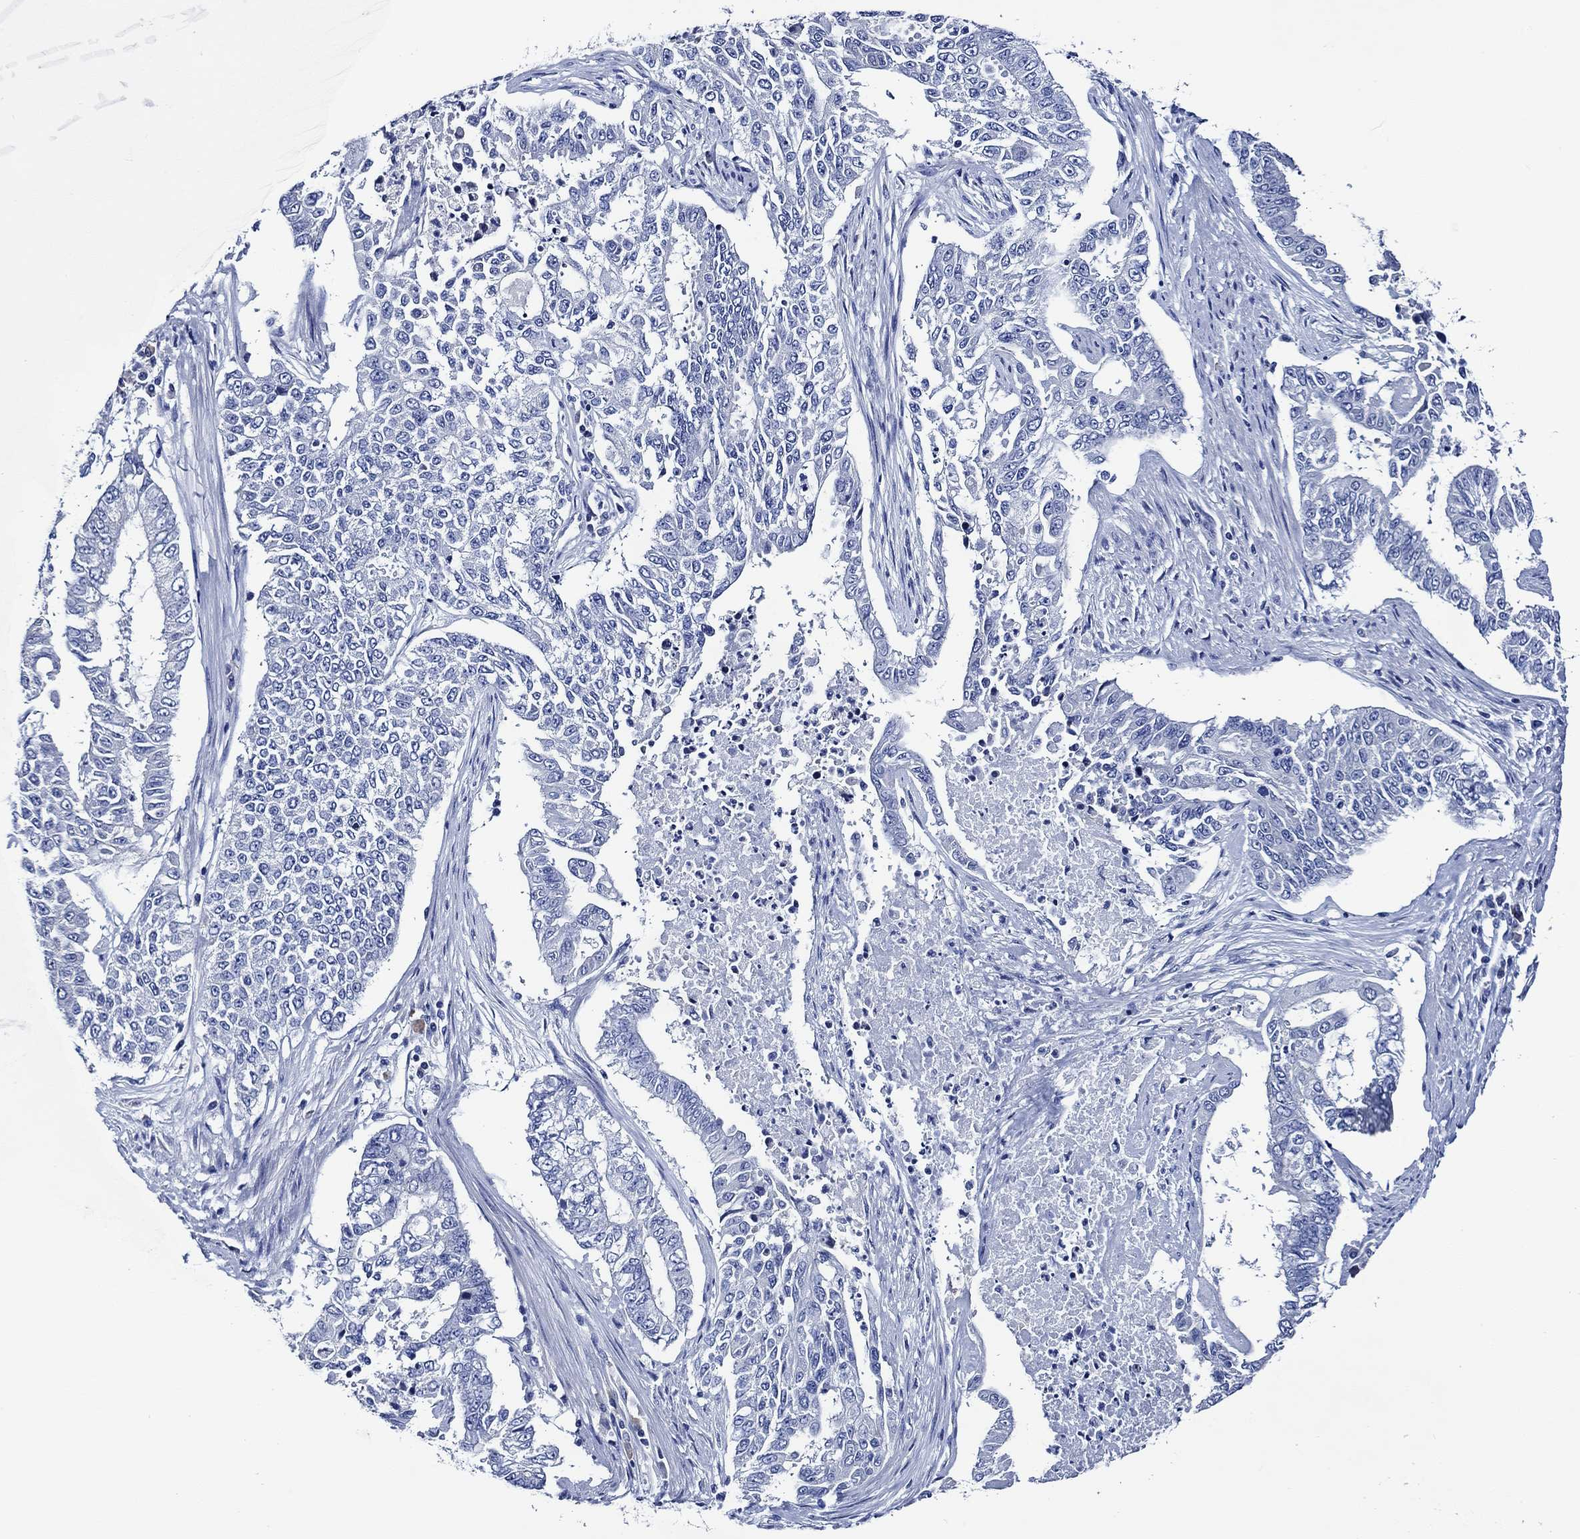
{"staining": {"intensity": "negative", "quantity": "none", "location": "none"}, "tissue": "endometrial cancer", "cell_type": "Tumor cells", "image_type": "cancer", "snomed": [{"axis": "morphology", "description": "Adenocarcinoma, NOS"}, {"axis": "topography", "description": "Uterus"}], "caption": "The photomicrograph shows no significant staining in tumor cells of endometrial adenocarcinoma.", "gene": "WDR62", "patient": {"sex": "female", "age": 59}}